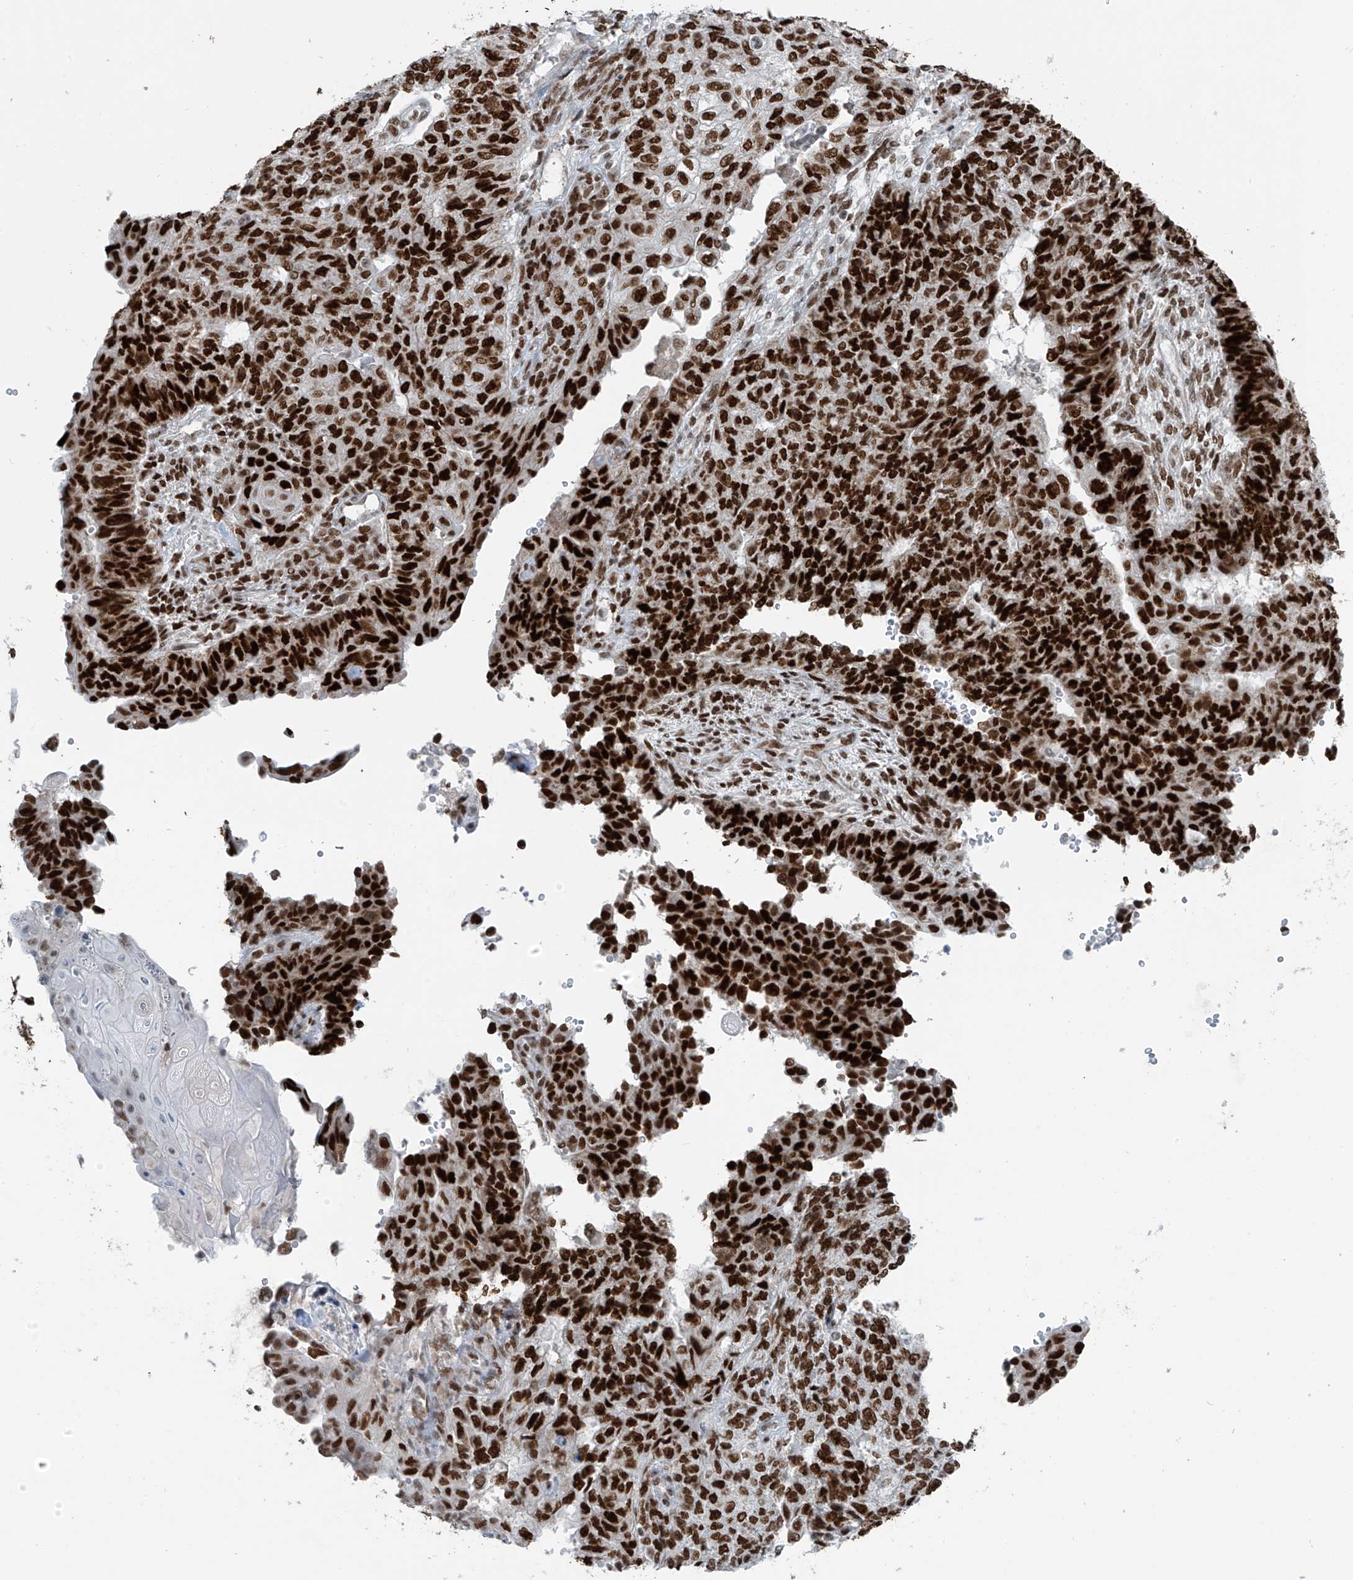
{"staining": {"intensity": "strong", "quantity": ">75%", "location": "nuclear"}, "tissue": "endometrial cancer", "cell_type": "Tumor cells", "image_type": "cancer", "snomed": [{"axis": "morphology", "description": "Adenocarcinoma, NOS"}, {"axis": "topography", "description": "Endometrium"}], "caption": "The image exhibits staining of endometrial adenocarcinoma, revealing strong nuclear protein positivity (brown color) within tumor cells.", "gene": "WRNIP1", "patient": {"sex": "female", "age": 32}}